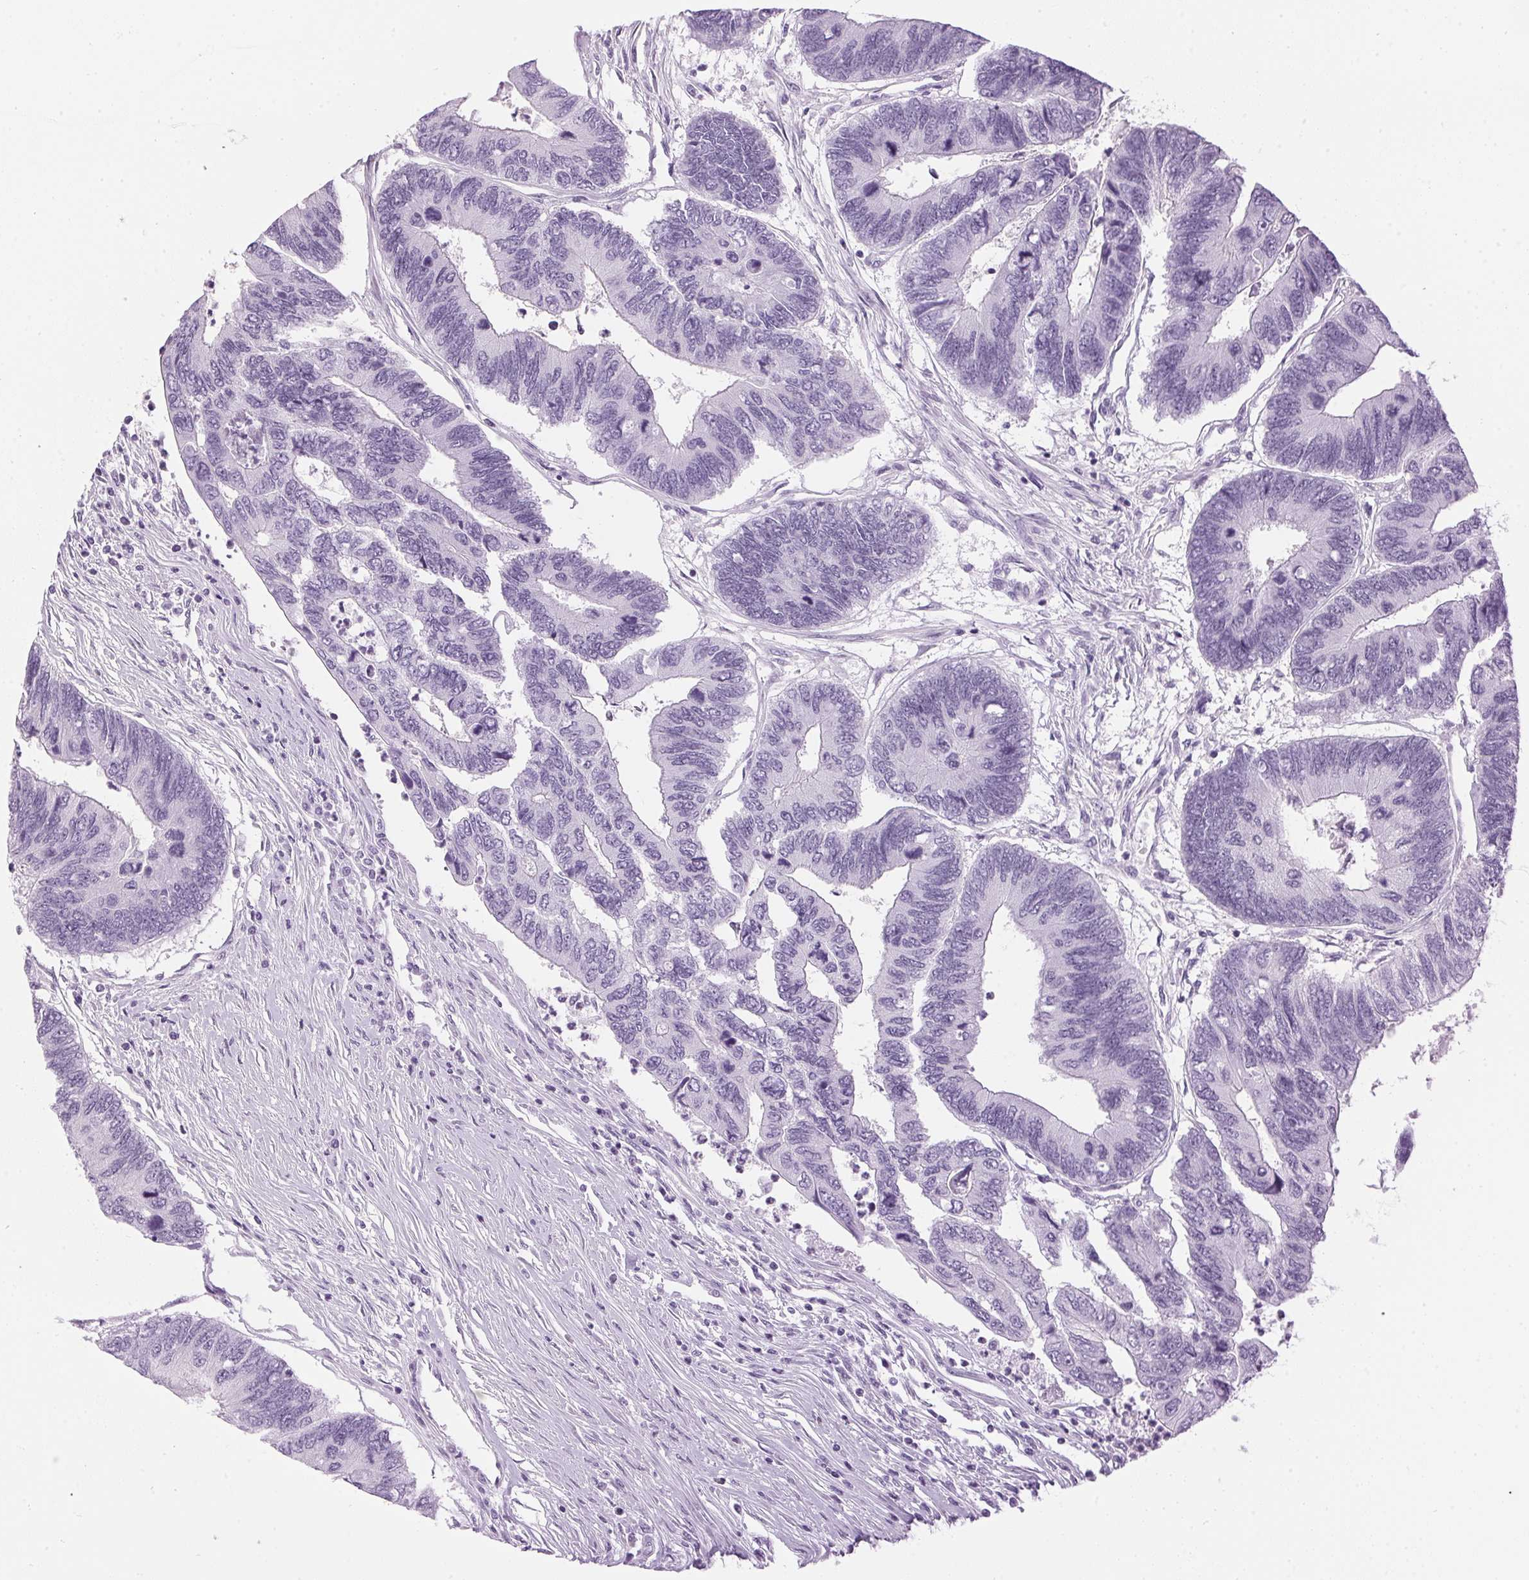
{"staining": {"intensity": "negative", "quantity": "none", "location": "none"}, "tissue": "colorectal cancer", "cell_type": "Tumor cells", "image_type": "cancer", "snomed": [{"axis": "morphology", "description": "Adenocarcinoma, NOS"}, {"axis": "topography", "description": "Colon"}], "caption": "A high-resolution histopathology image shows IHC staining of colorectal cancer, which demonstrates no significant expression in tumor cells.", "gene": "SP7", "patient": {"sex": "female", "age": 67}}